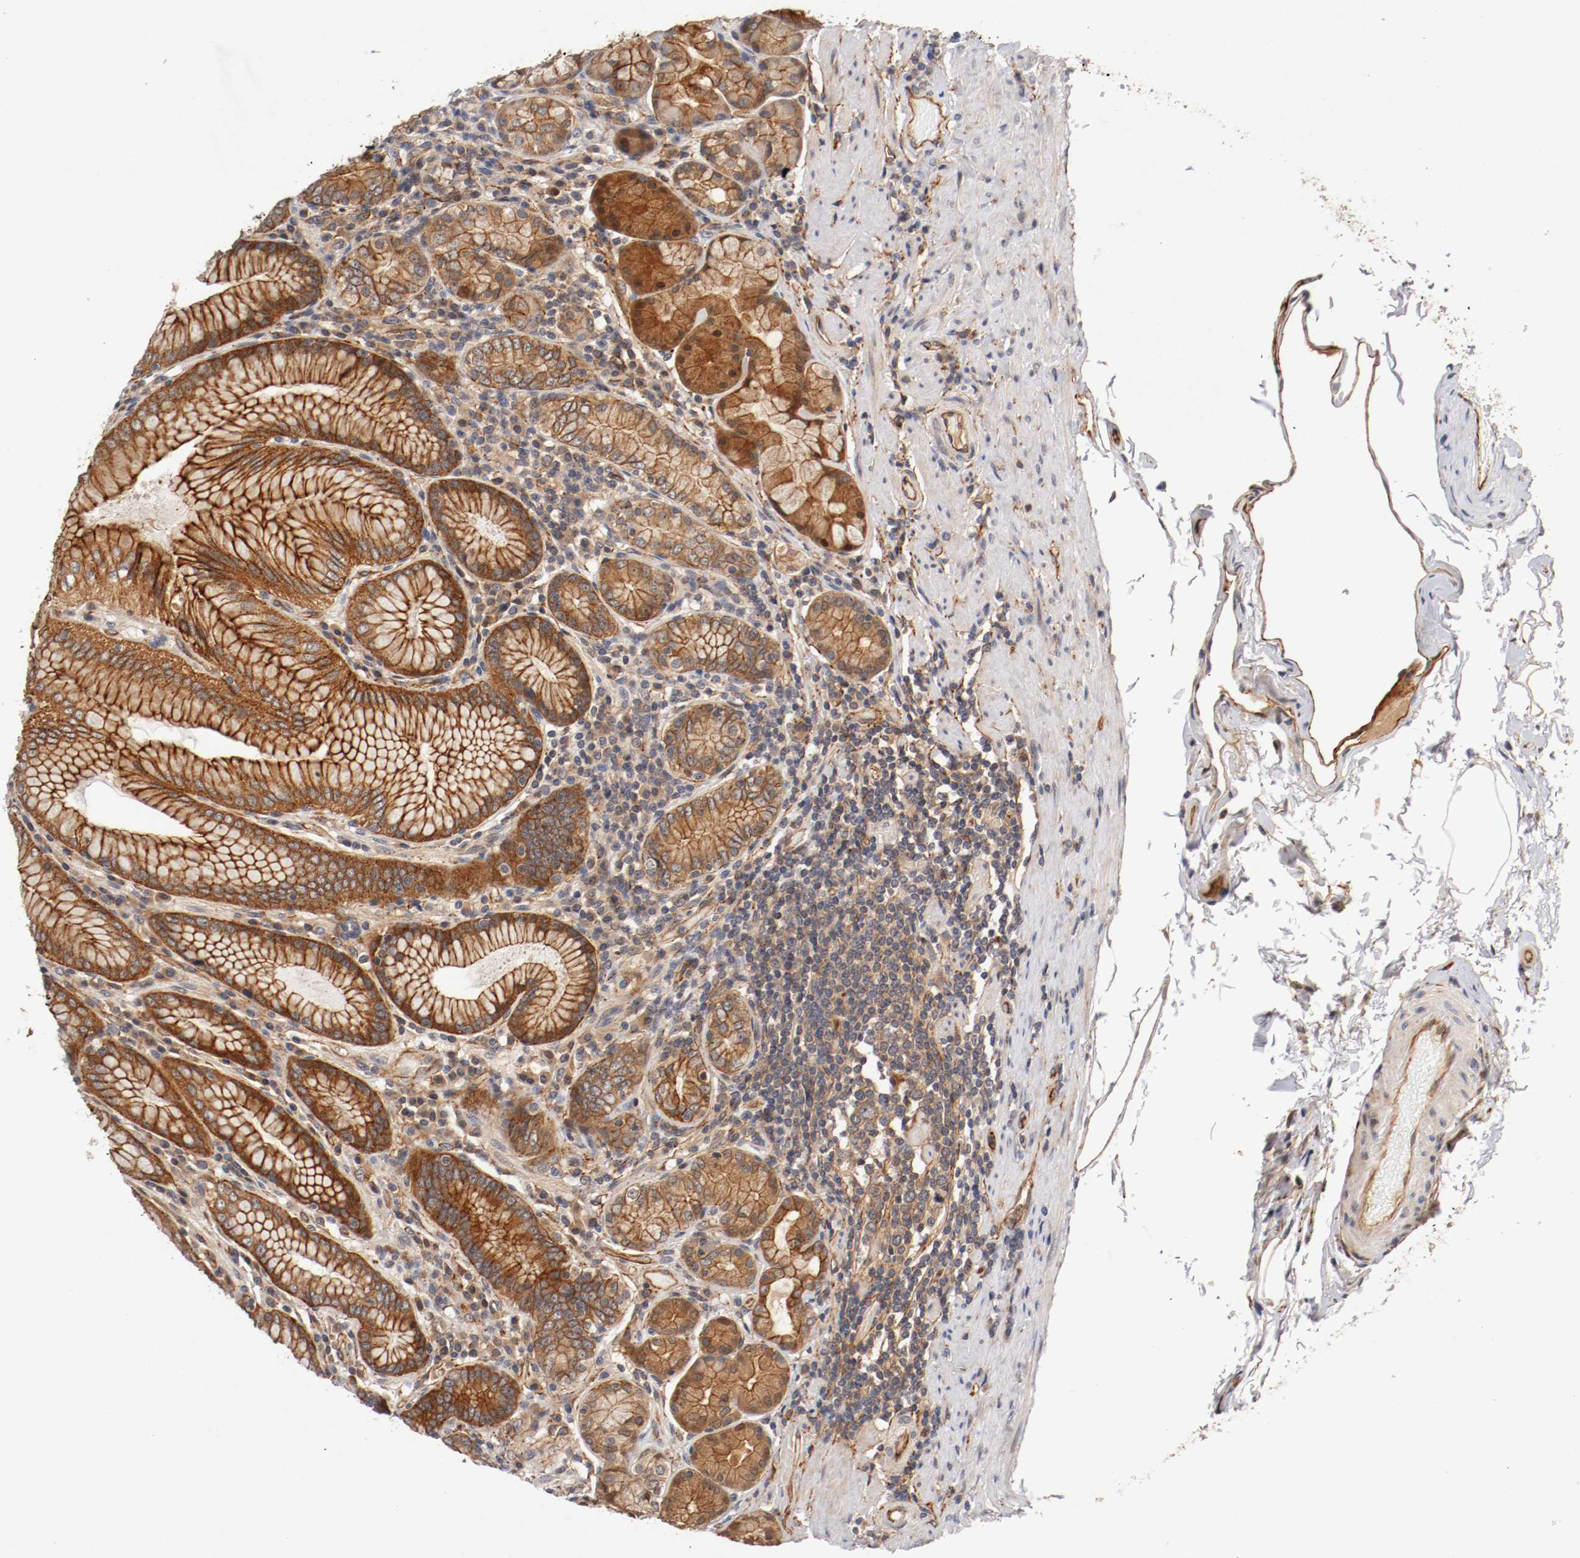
{"staining": {"intensity": "strong", "quantity": ">75%", "location": "cytoplasmic/membranous"}, "tissue": "stomach", "cell_type": "Glandular cells", "image_type": "normal", "snomed": [{"axis": "morphology", "description": "Normal tissue, NOS"}, {"axis": "topography", "description": "Stomach, lower"}], "caption": "This is a histology image of IHC staining of normal stomach, which shows strong staining in the cytoplasmic/membranous of glandular cells.", "gene": "TYK2", "patient": {"sex": "female", "age": 76}}